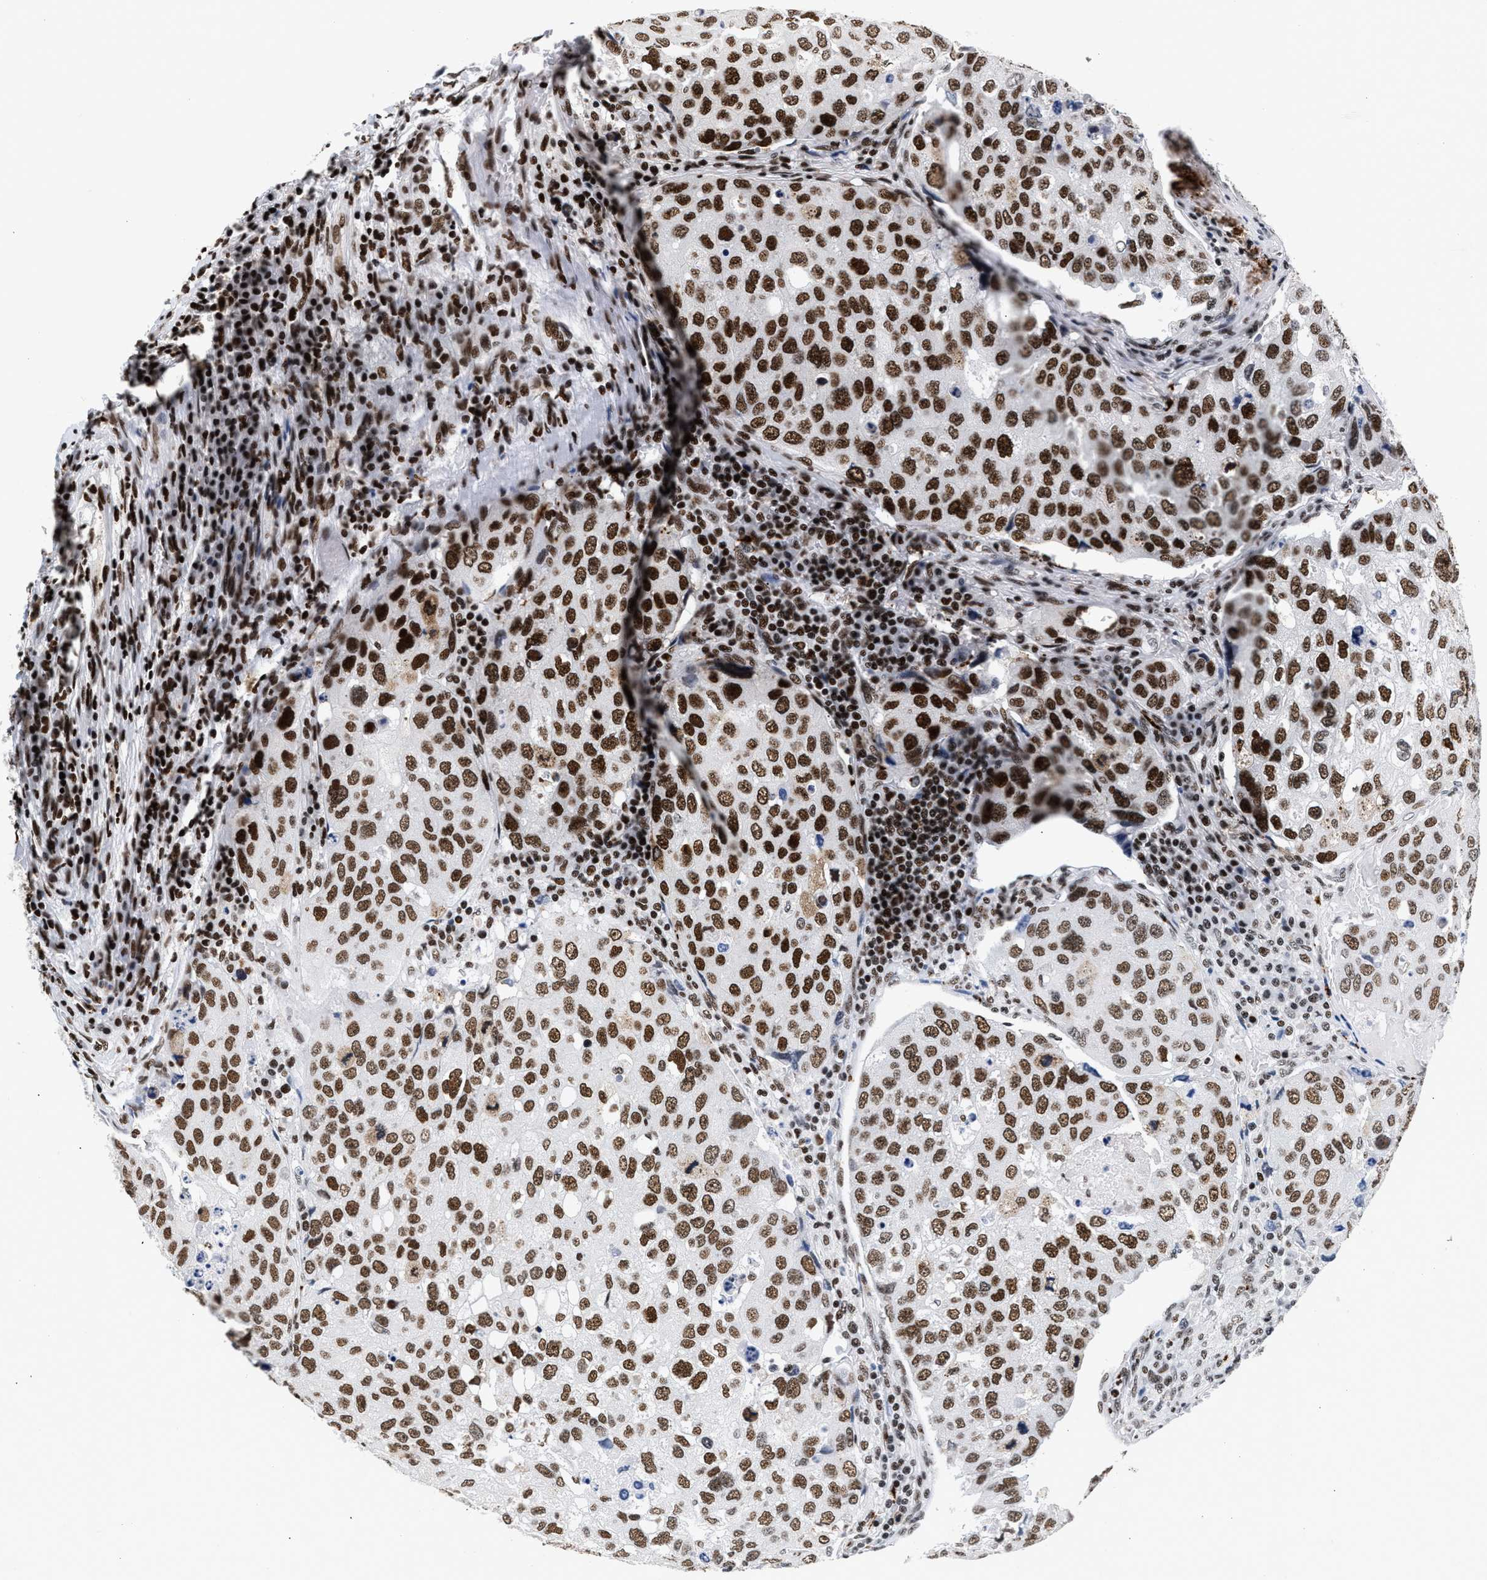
{"staining": {"intensity": "strong", "quantity": ">75%", "location": "nuclear"}, "tissue": "urothelial cancer", "cell_type": "Tumor cells", "image_type": "cancer", "snomed": [{"axis": "morphology", "description": "Urothelial carcinoma, High grade"}, {"axis": "topography", "description": "Lymph node"}, {"axis": "topography", "description": "Urinary bladder"}], "caption": "Protein staining shows strong nuclear positivity in about >75% of tumor cells in urothelial carcinoma (high-grade).", "gene": "RAD21", "patient": {"sex": "male", "age": 51}}